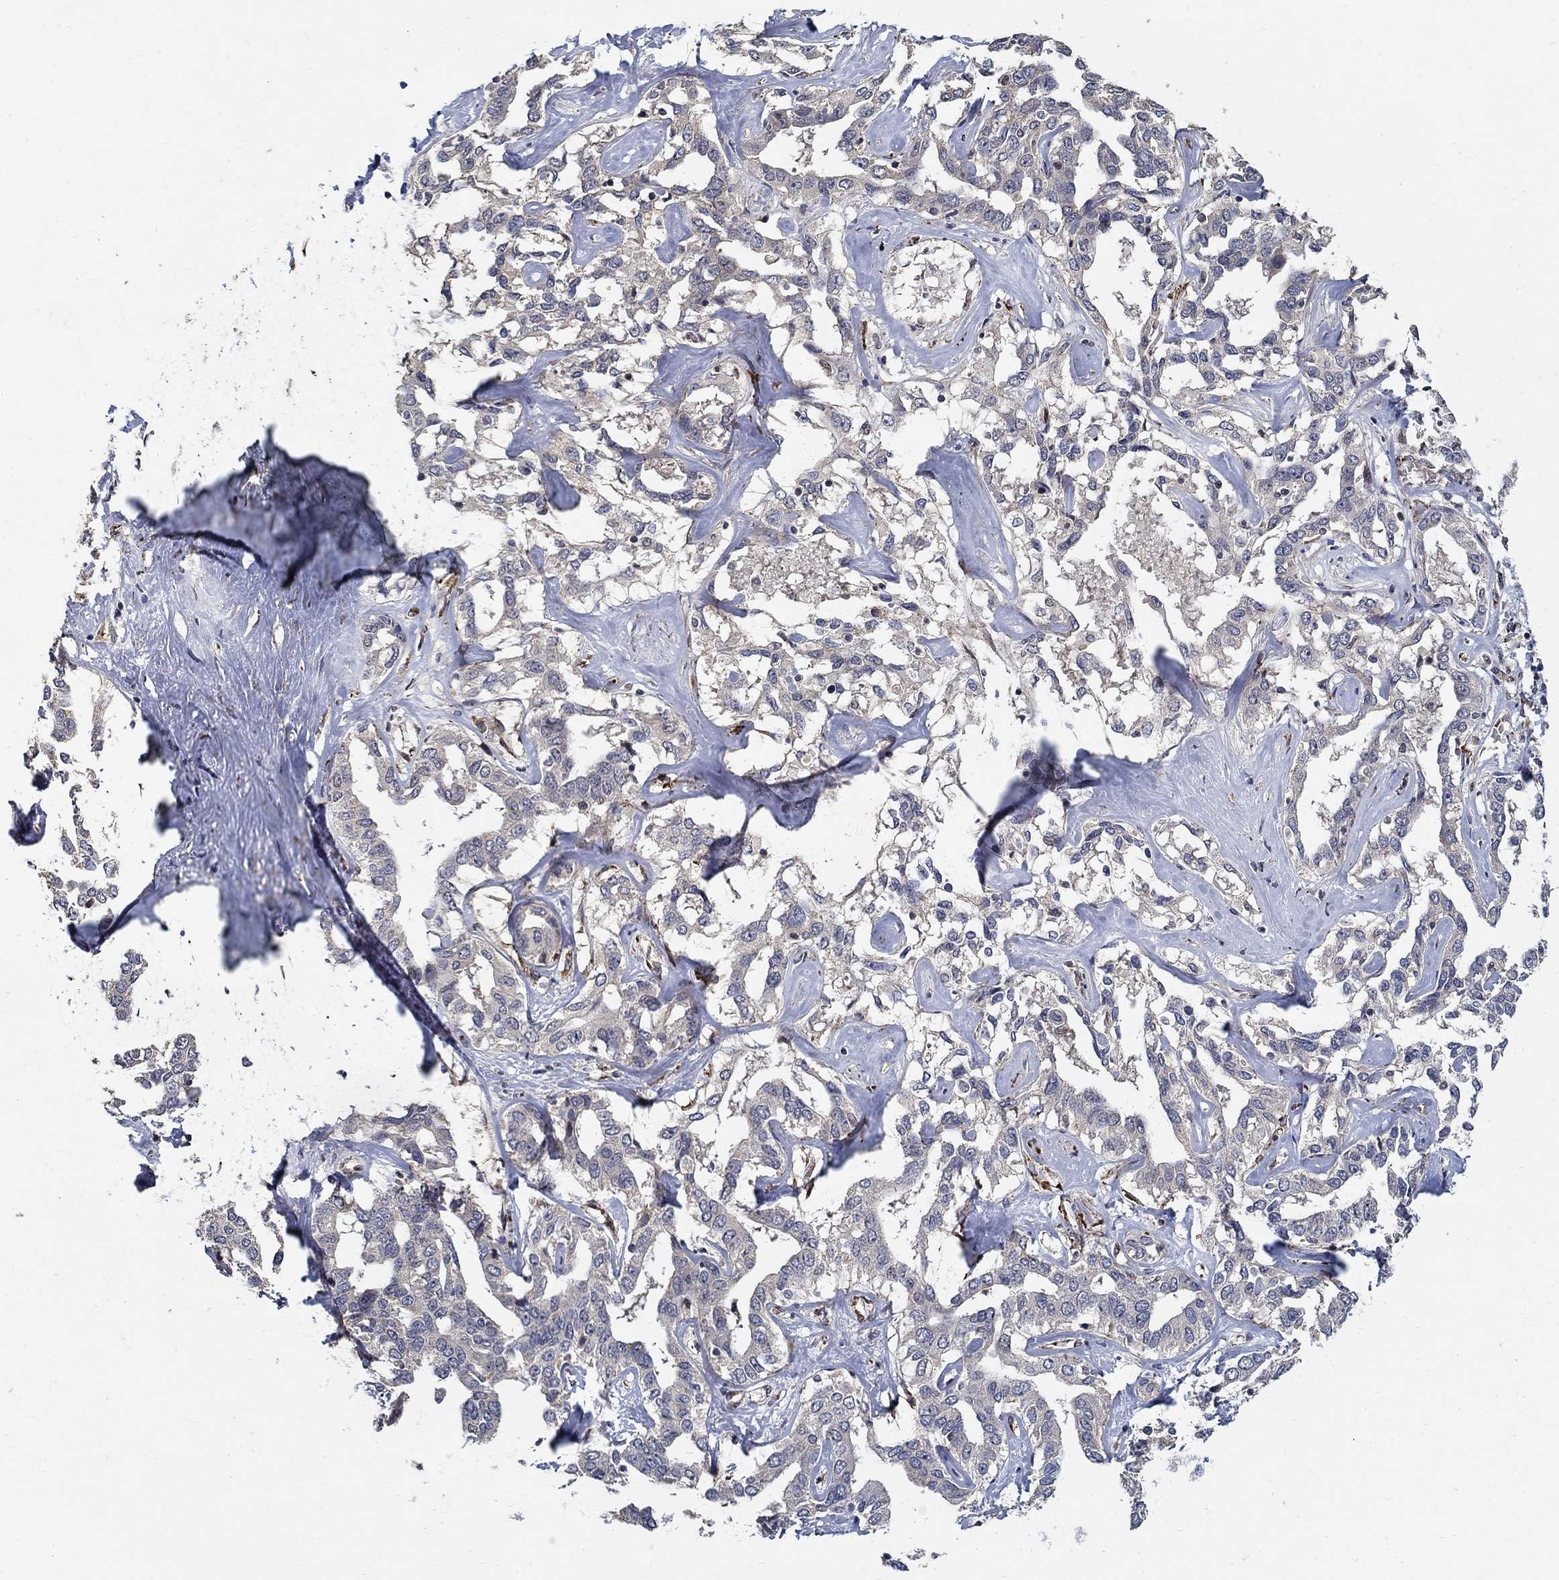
{"staining": {"intensity": "negative", "quantity": "none", "location": "none"}, "tissue": "liver cancer", "cell_type": "Tumor cells", "image_type": "cancer", "snomed": [{"axis": "morphology", "description": "Cholangiocarcinoma"}, {"axis": "topography", "description": "Liver"}], "caption": "Tumor cells show no significant protein expression in liver cancer. (Immunohistochemistry (ihc), brightfield microscopy, high magnification).", "gene": "ZNF594", "patient": {"sex": "male", "age": 59}}